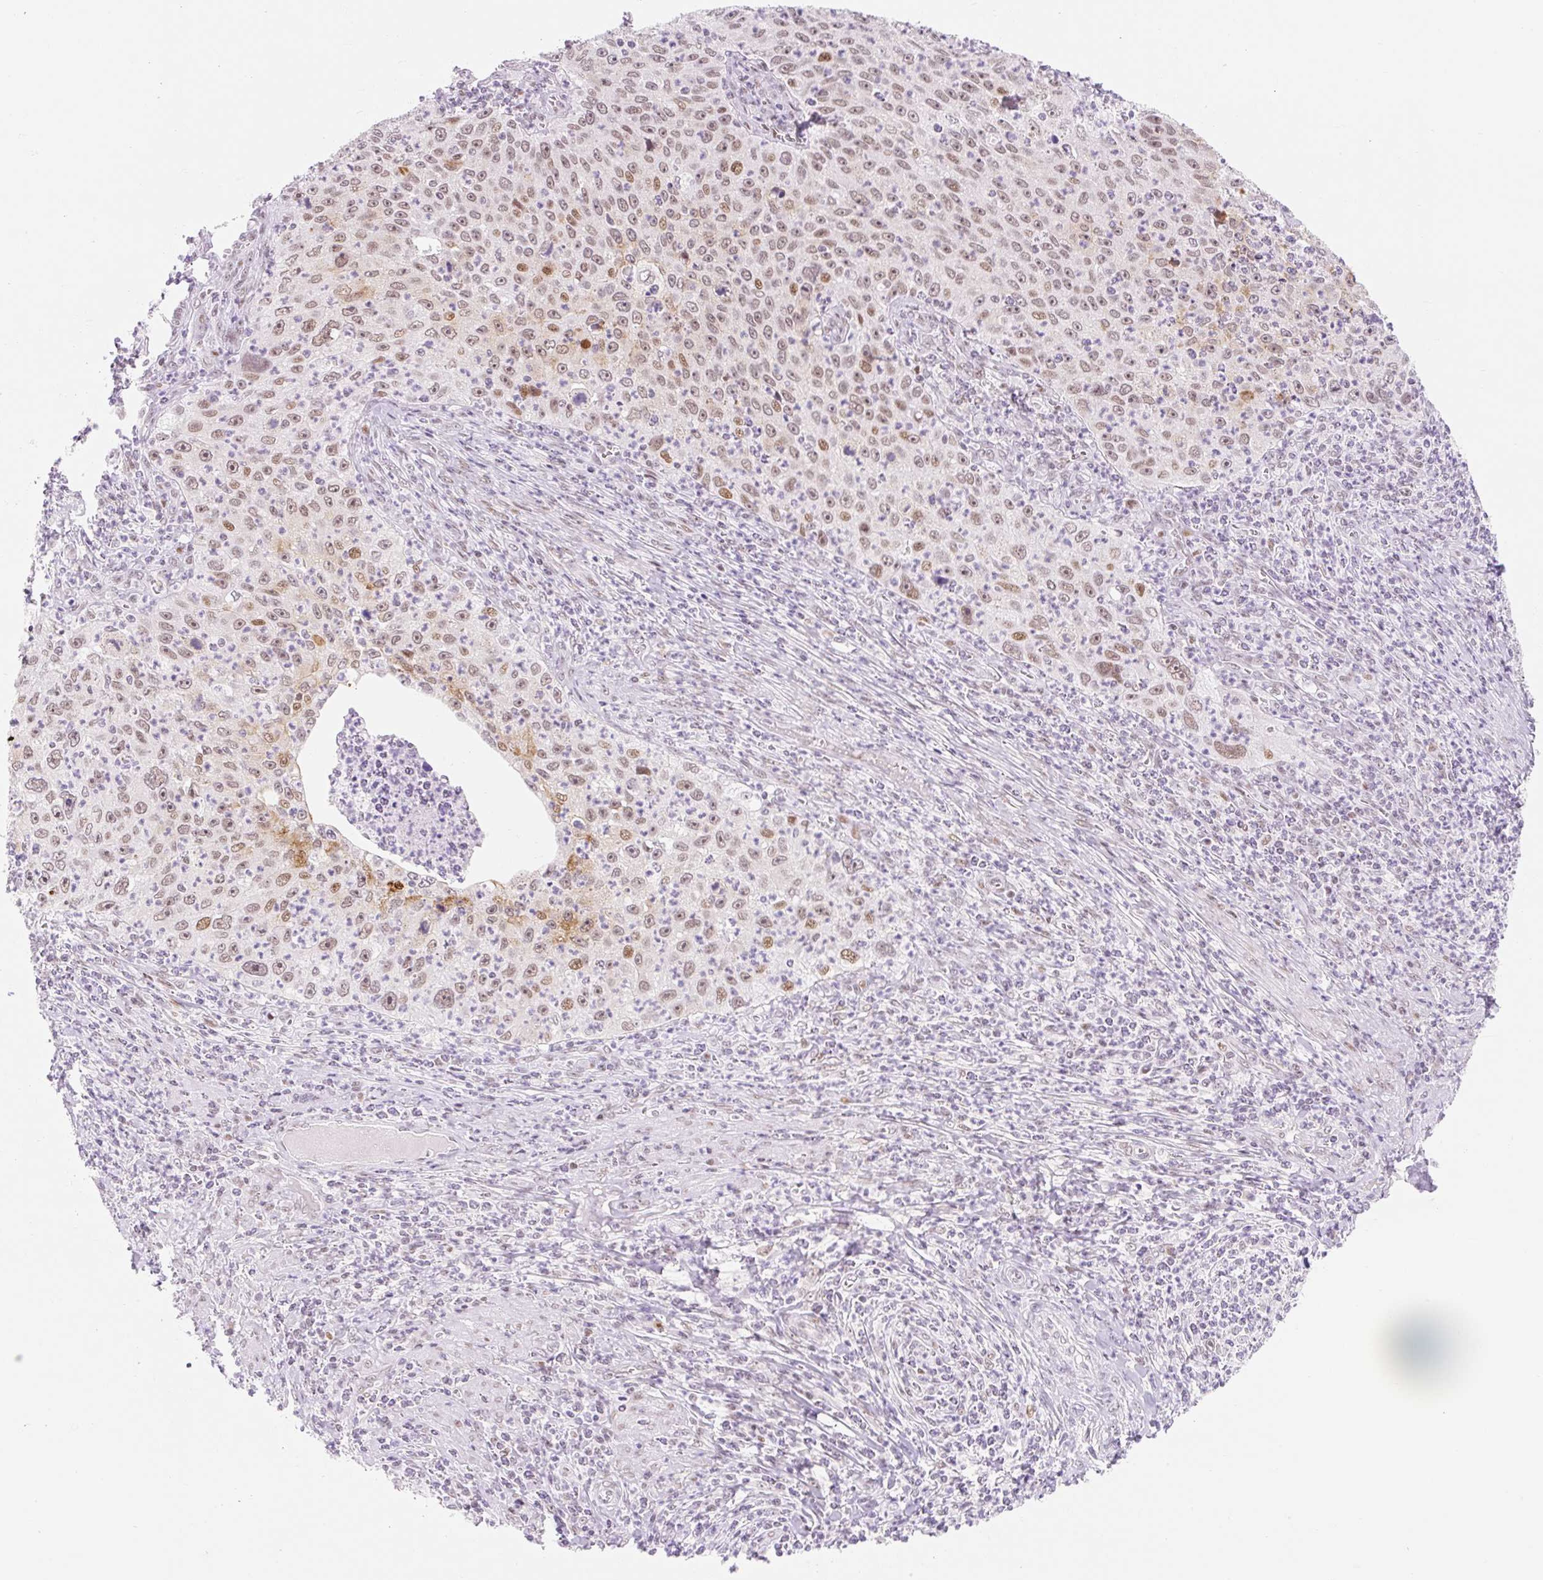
{"staining": {"intensity": "moderate", "quantity": ">75%", "location": "nuclear"}, "tissue": "cervical cancer", "cell_type": "Tumor cells", "image_type": "cancer", "snomed": [{"axis": "morphology", "description": "Squamous cell carcinoma, NOS"}, {"axis": "topography", "description": "Cervix"}], "caption": "This image displays cervical squamous cell carcinoma stained with immunohistochemistry (IHC) to label a protein in brown. The nuclear of tumor cells show moderate positivity for the protein. Nuclei are counter-stained blue.", "gene": "H2BW1", "patient": {"sex": "female", "age": 30}}